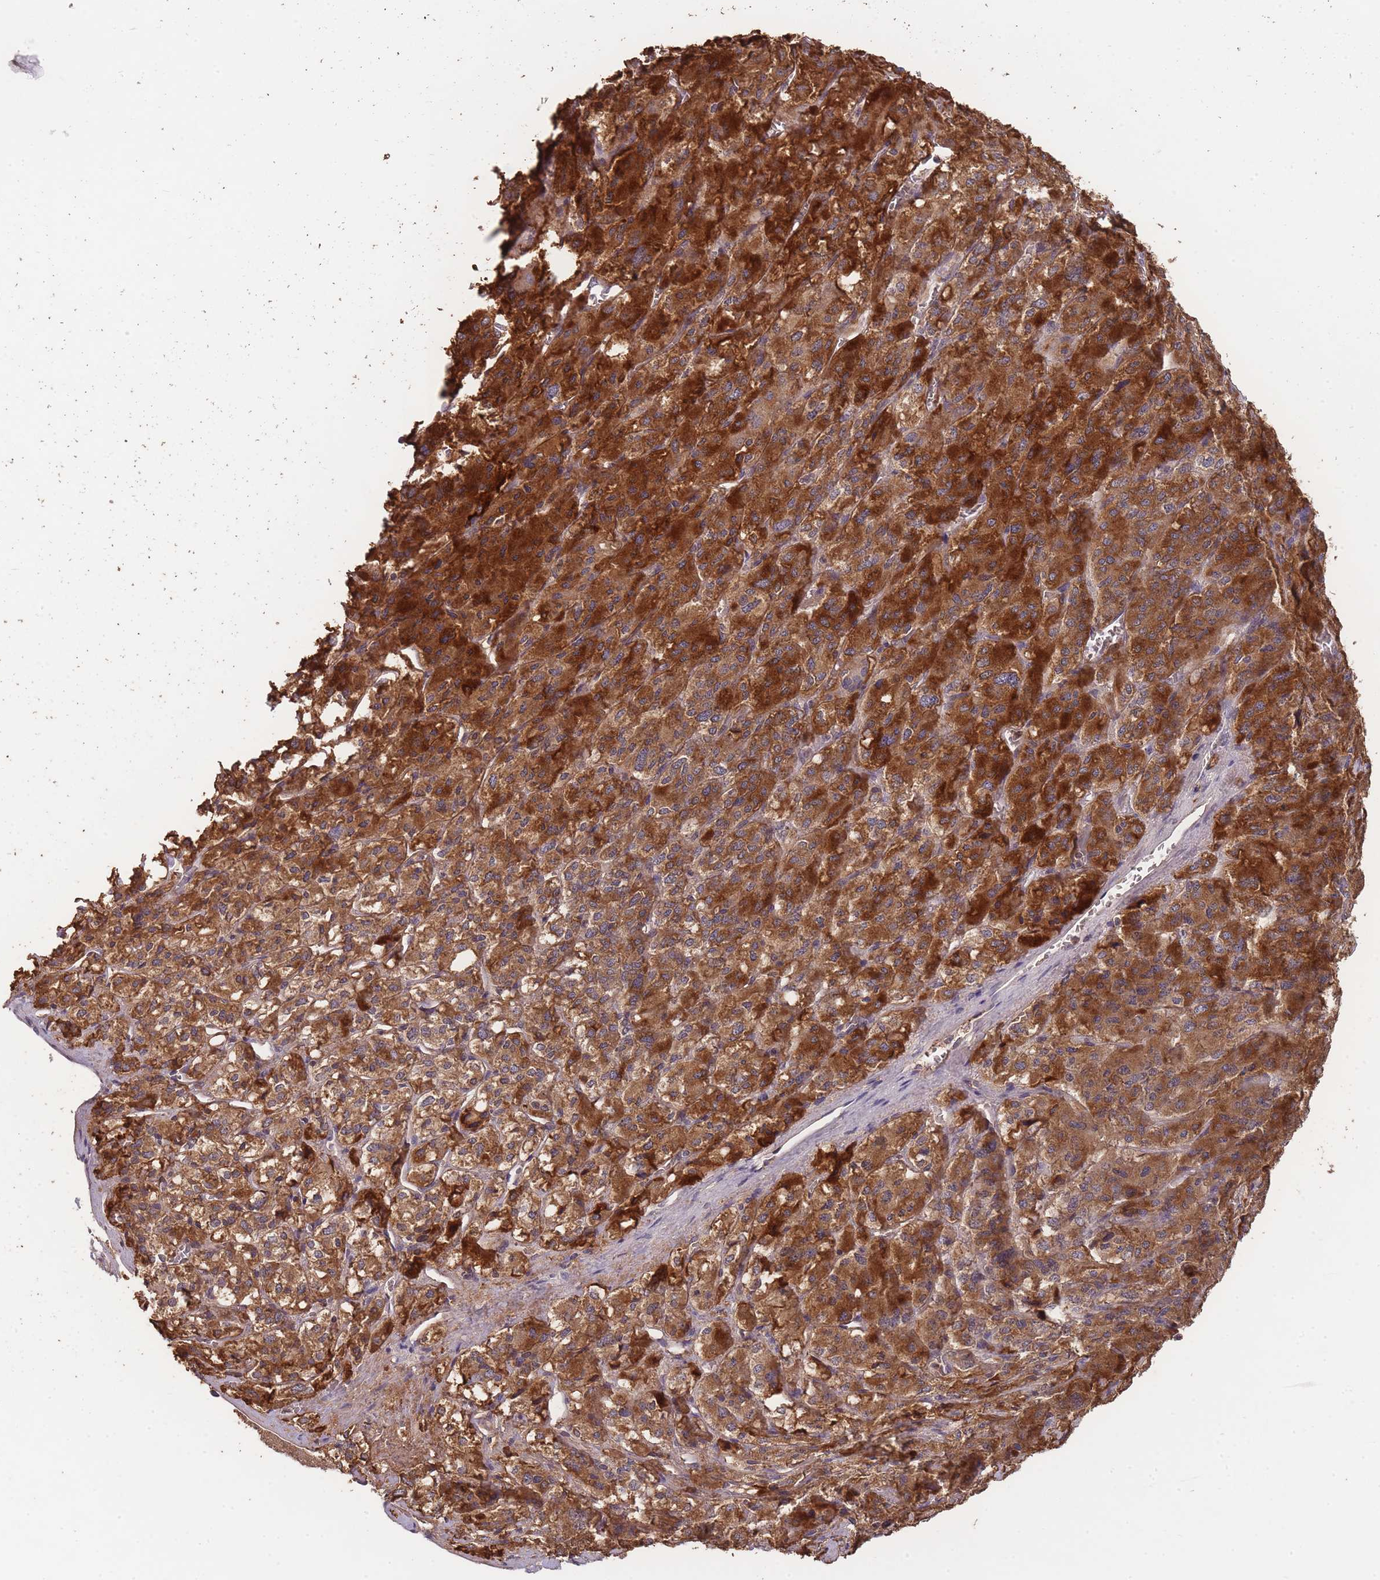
{"staining": {"intensity": "strong", "quantity": ">75%", "location": "cytoplasmic/membranous"}, "tissue": "adrenal gland", "cell_type": "Glandular cells", "image_type": "normal", "snomed": [{"axis": "morphology", "description": "Normal tissue, NOS"}, {"axis": "topography", "description": "Adrenal gland"}], "caption": "Glandular cells demonstrate high levels of strong cytoplasmic/membranous expression in about >75% of cells in benign human adrenal gland.", "gene": "RALGDS", "patient": {"sex": "female", "age": 41}}